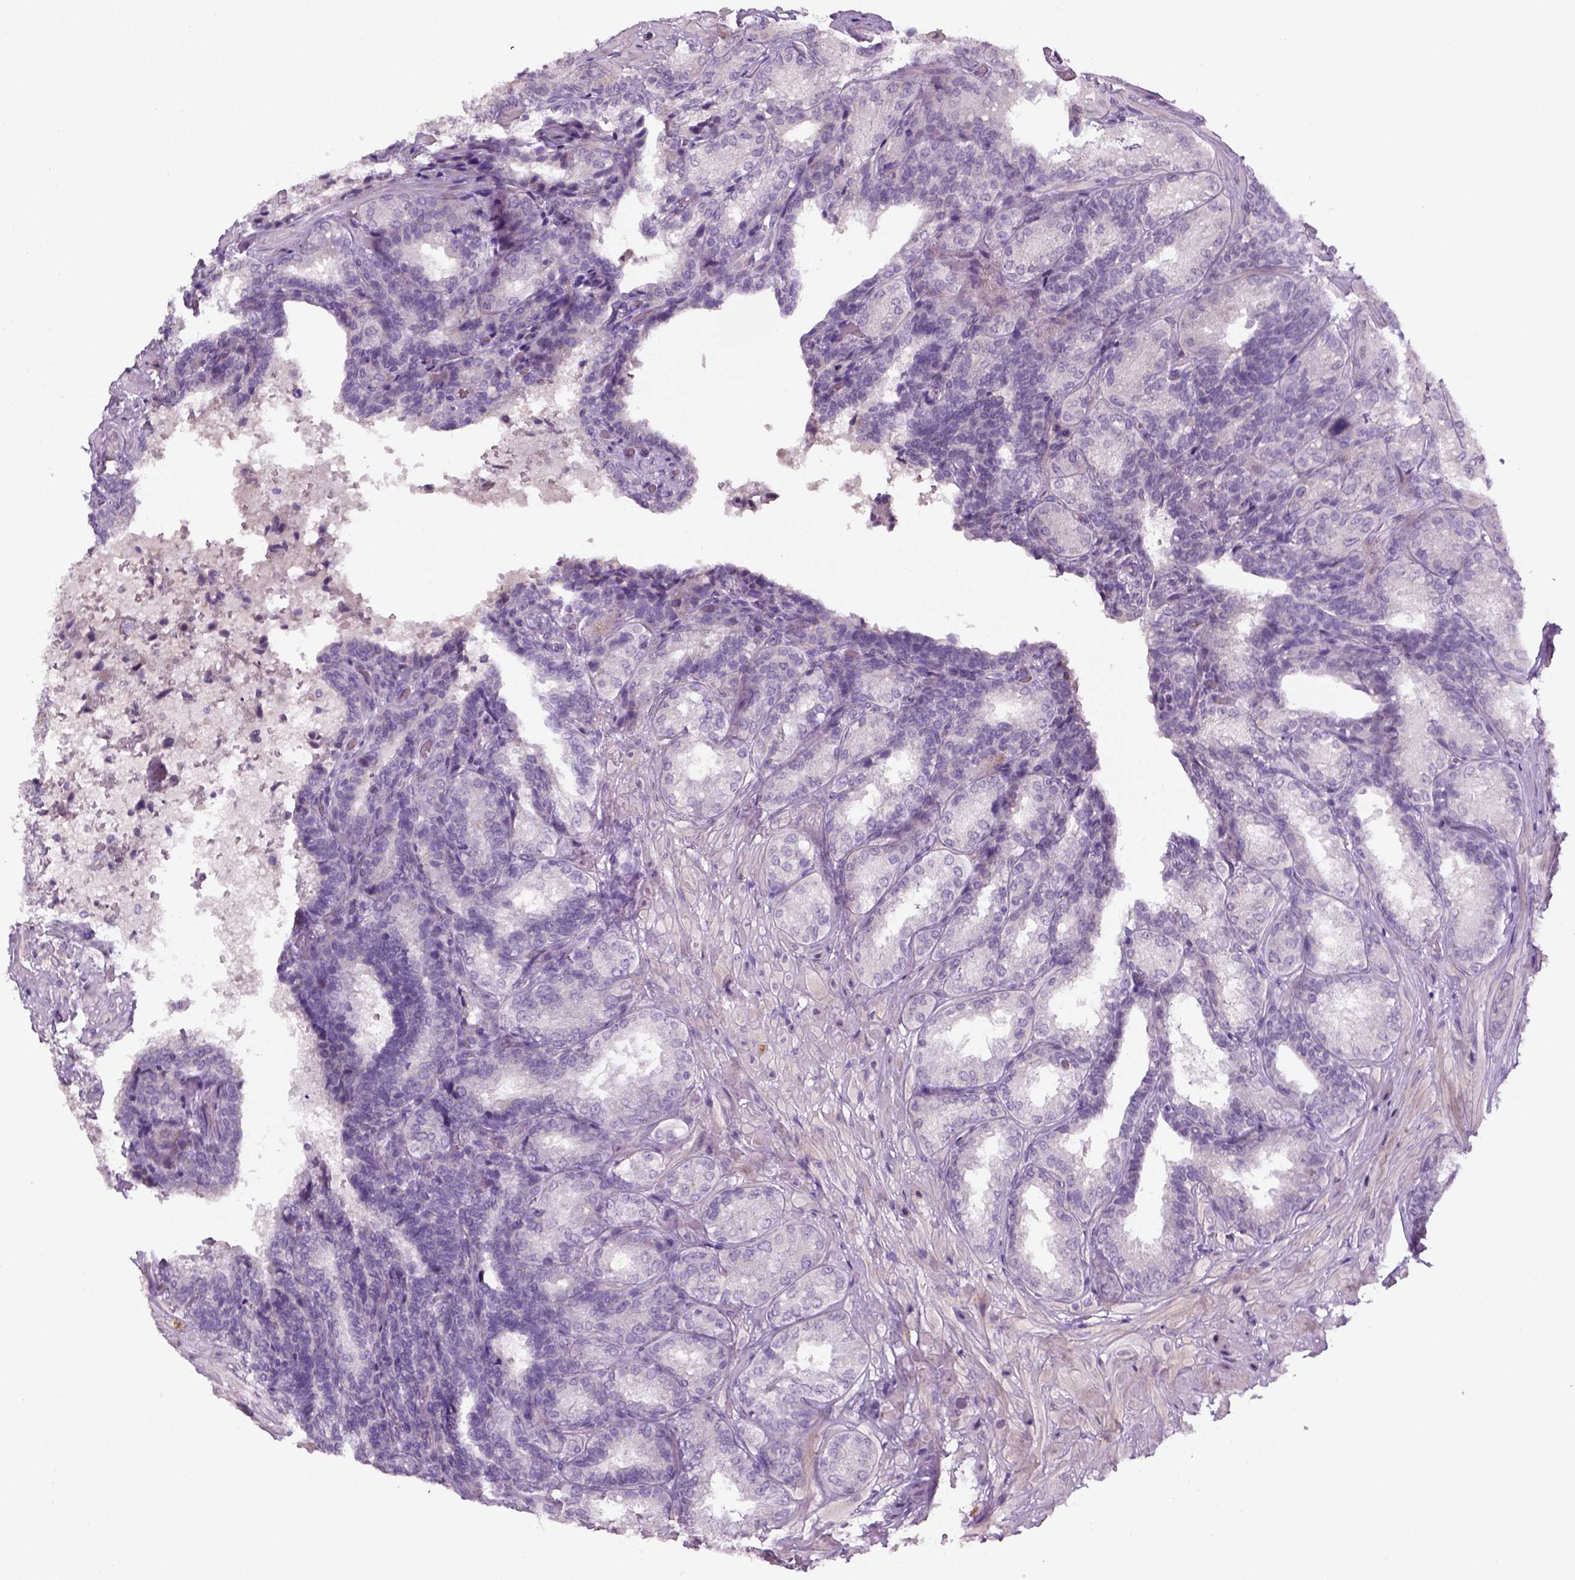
{"staining": {"intensity": "negative", "quantity": "none", "location": "none"}, "tissue": "seminal vesicle", "cell_type": "Glandular cells", "image_type": "normal", "snomed": [{"axis": "morphology", "description": "Normal tissue, NOS"}, {"axis": "topography", "description": "Seminal veicle"}], "caption": "Seminal vesicle stained for a protein using IHC displays no positivity glandular cells.", "gene": "GFI1B", "patient": {"sex": "male", "age": 68}}